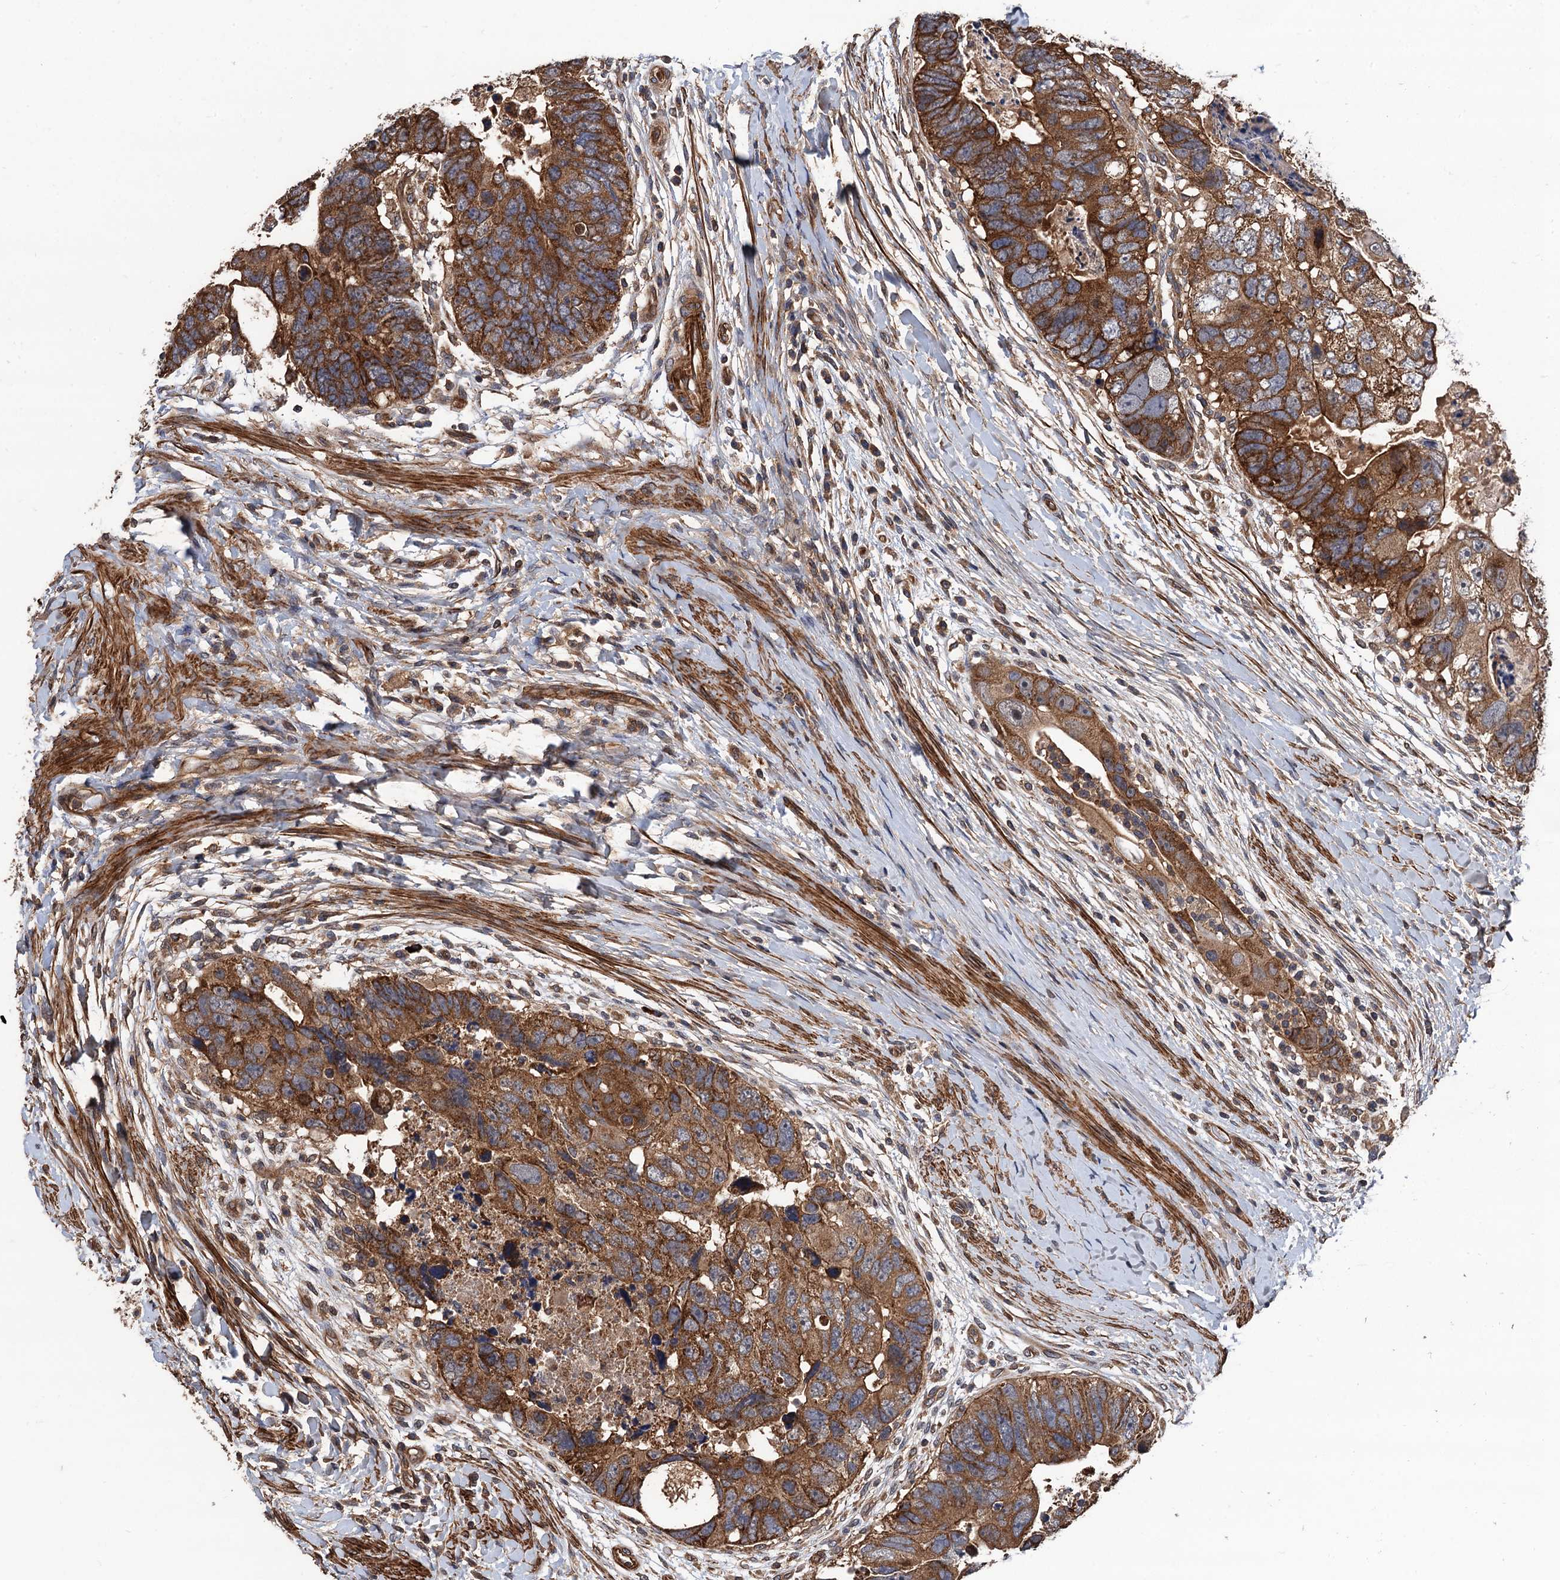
{"staining": {"intensity": "strong", "quantity": ">75%", "location": "cytoplasmic/membranous"}, "tissue": "colorectal cancer", "cell_type": "Tumor cells", "image_type": "cancer", "snomed": [{"axis": "morphology", "description": "Adenocarcinoma, NOS"}, {"axis": "topography", "description": "Rectum"}], "caption": "A micrograph showing strong cytoplasmic/membranous expression in about >75% of tumor cells in colorectal adenocarcinoma, as visualized by brown immunohistochemical staining.", "gene": "PPP4R1", "patient": {"sex": "male", "age": 59}}